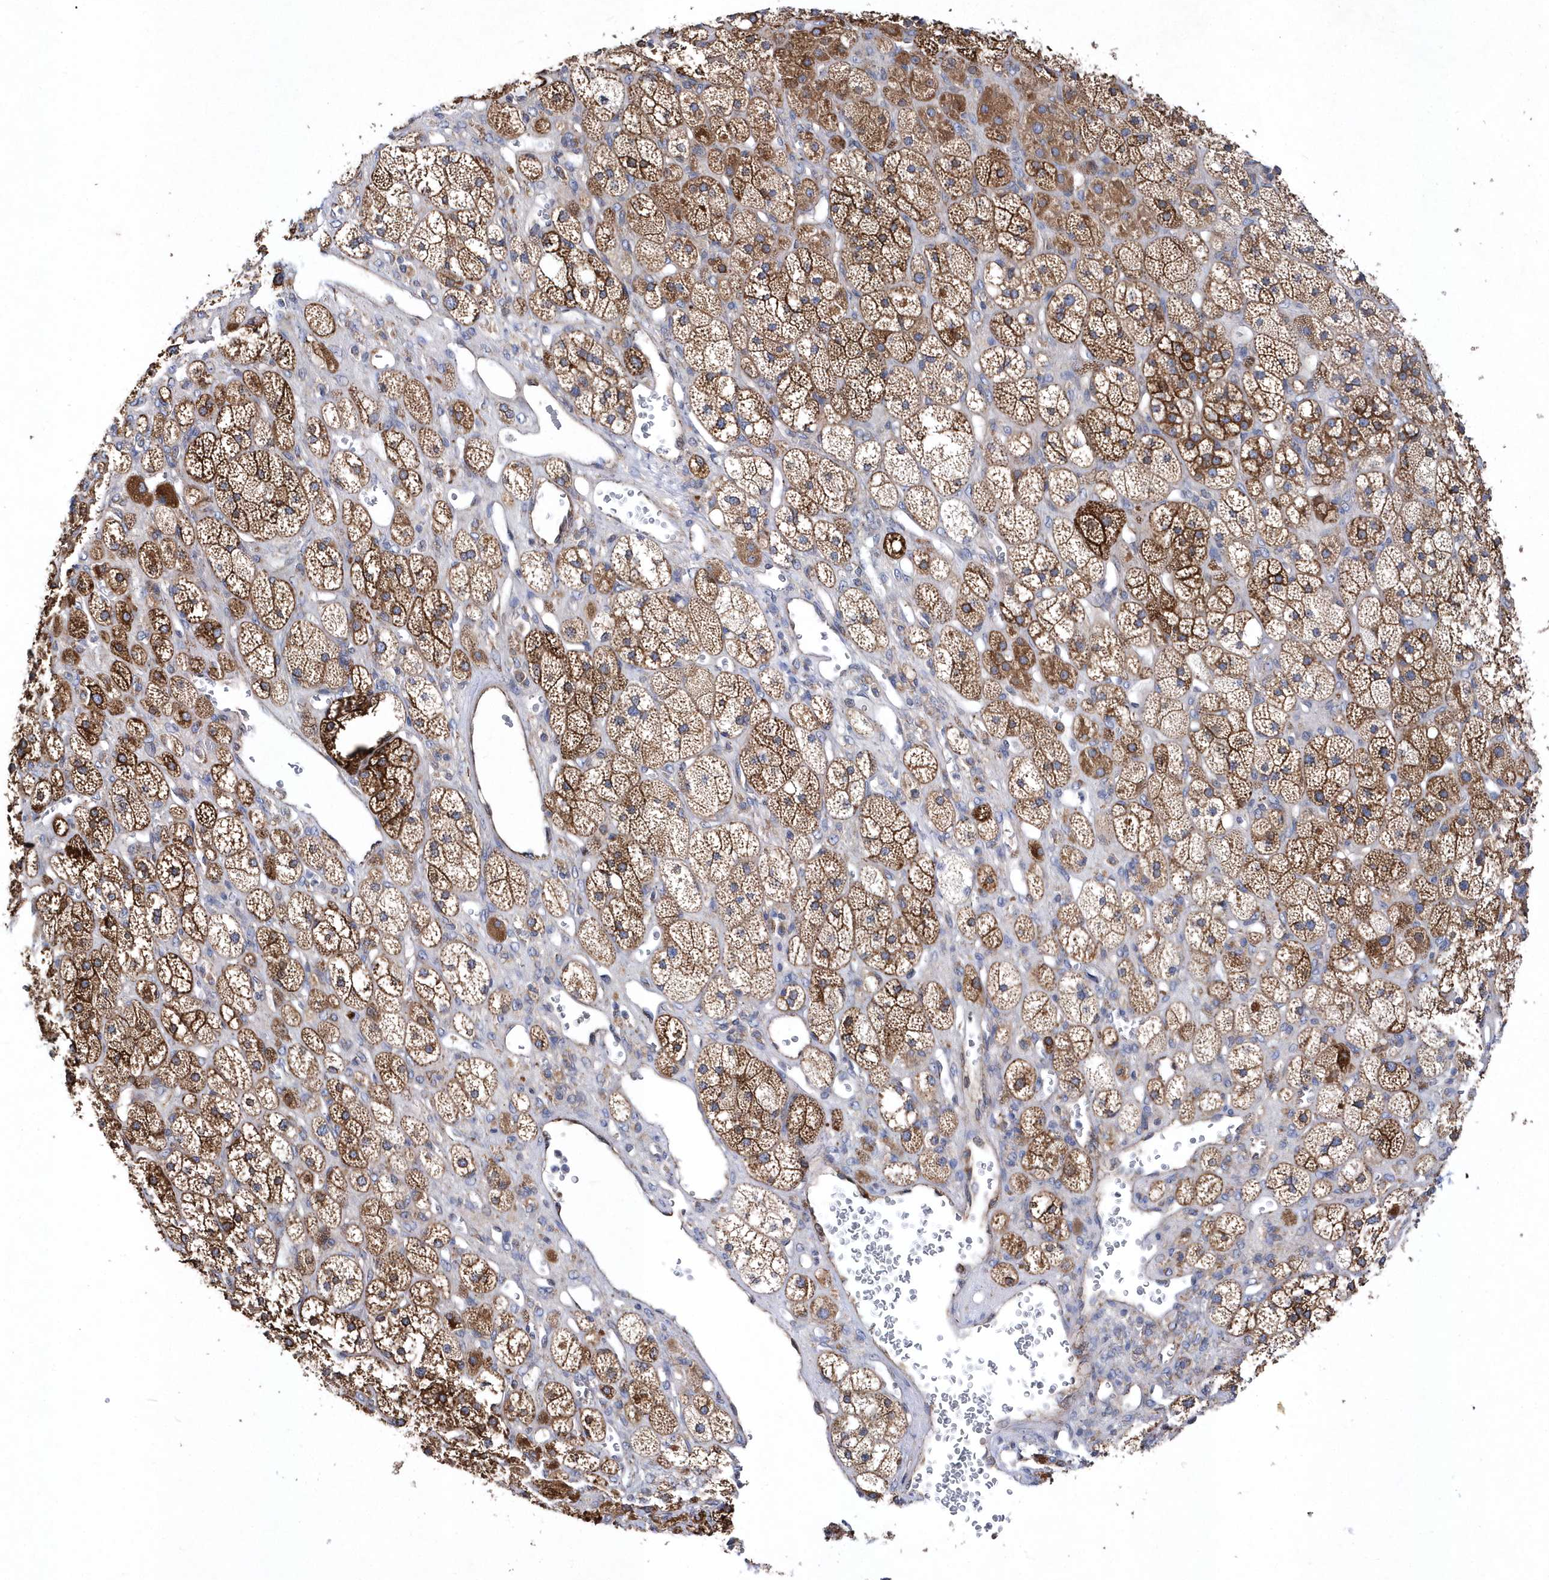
{"staining": {"intensity": "strong", "quantity": ">75%", "location": "cytoplasmic/membranous"}, "tissue": "adrenal gland", "cell_type": "Glandular cells", "image_type": "normal", "snomed": [{"axis": "morphology", "description": "Normal tissue, NOS"}, {"axis": "topography", "description": "Adrenal gland"}], "caption": "This photomicrograph reveals immunohistochemistry (IHC) staining of normal adrenal gland, with high strong cytoplasmic/membranous expression in about >75% of glandular cells.", "gene": "JKAMP", "patient": {"sex": "male", "age": 61}}